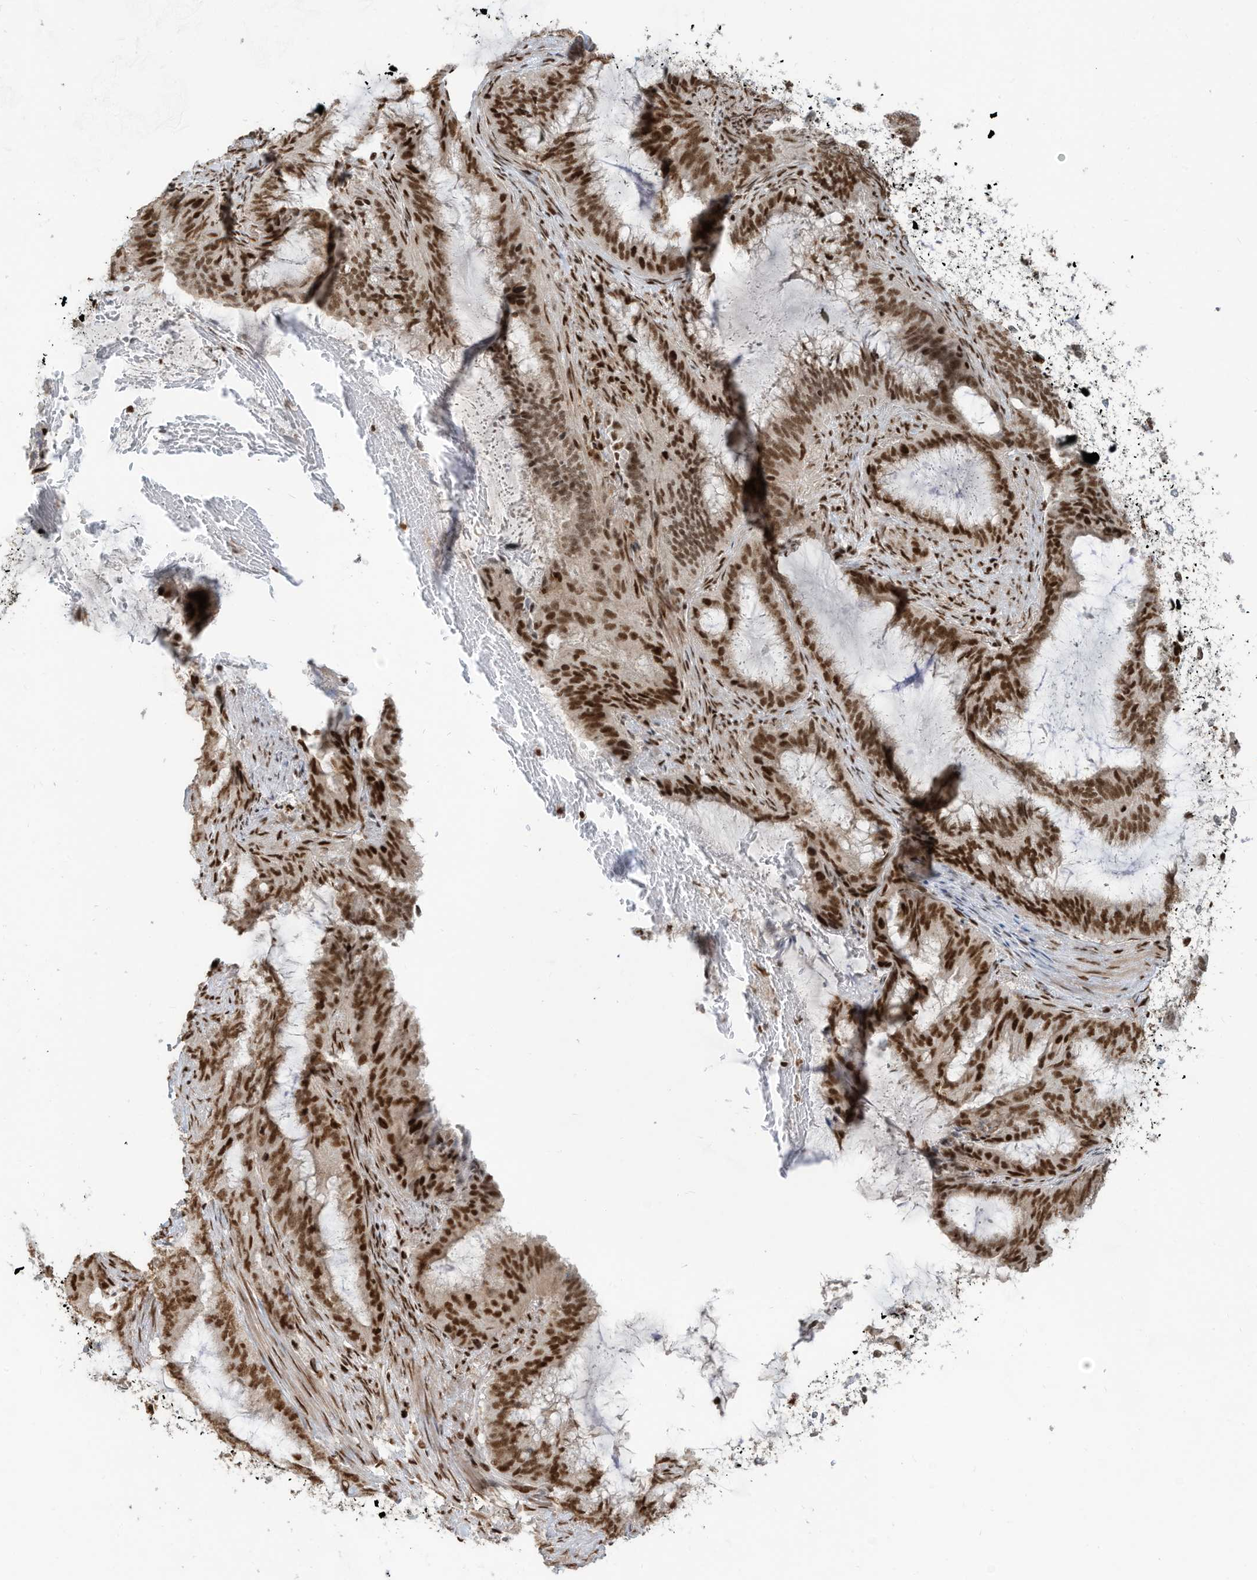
{"staining": {"intensity": "moderate", "quantity": ">75%", "location": "nuclear"}, "tissue": "endometrial cancer", "cell_type": "Tumor cells", "image_type": "cancer", "snomed": [{"axis": "morphology", "description": "Adenocarcinoma, NOS"}, {"axis": "topography", "description": "Endometrium"}], "caption": "Moderate nuclear protein positivity is present in approximately >75% of tumor cells in endometrial cancer.", "gene": "SAMD15", "patient": {"sex": "female", "age": 51}}